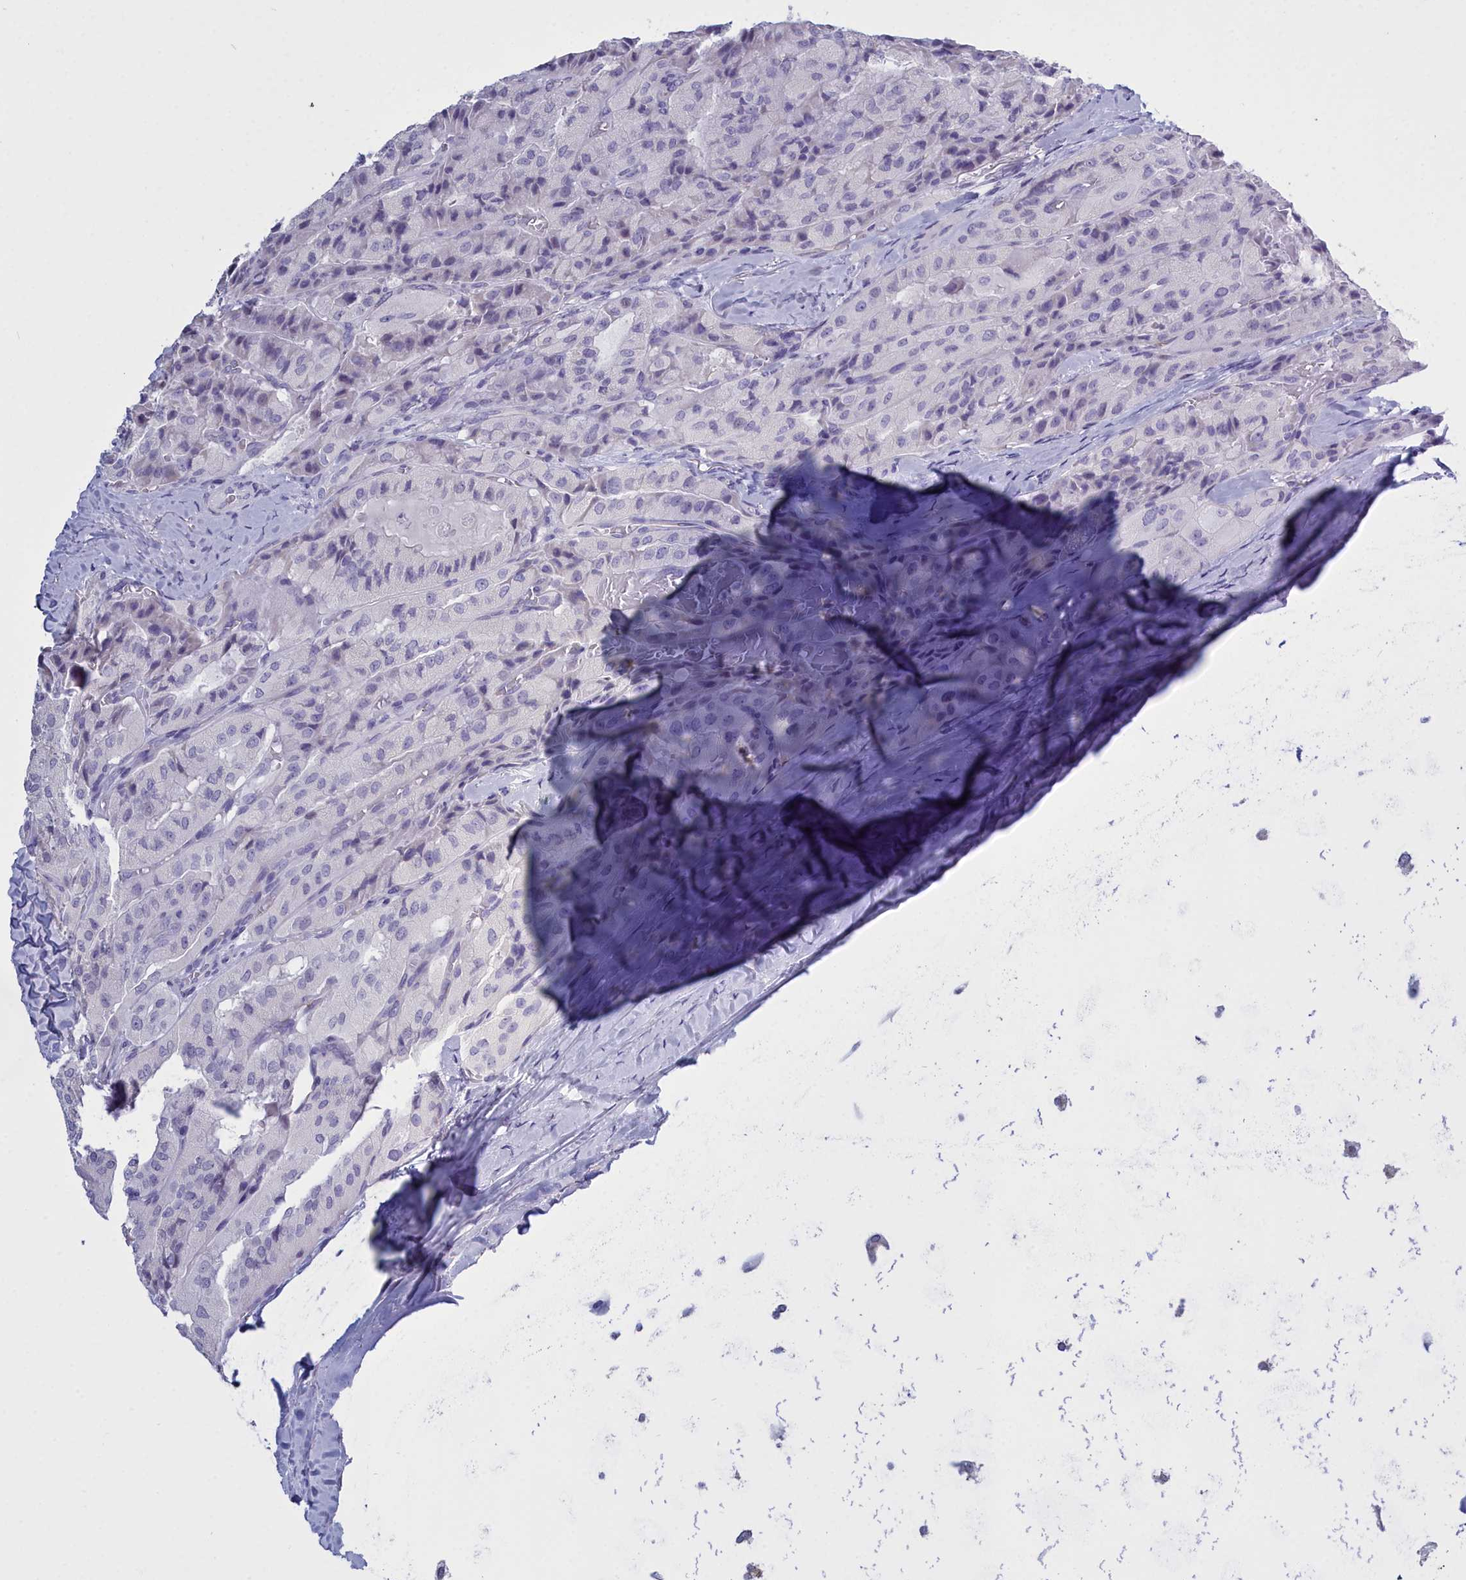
{"staining": {"intensity": "negative", "quantity": "none", "location": "none"}, "tissue": "thyroid cancer", "cell_type": "Tumor cells", "image_type": "cancer", "snomed": [{"axis": "morphology", "description": "Normal tissue, NOS"}, {"axis": "morphology", "description": "Papillary adenocarcinoma, NOS"}, {"axis": "topography", "description": "Thyroid gland"}], "caption": "Thyroid cancer was stained to show a protein in brown. There is no significant positivity in tumor cells.", "gene": "MAP6", "patient": {"sex": "female", "age": 59}}